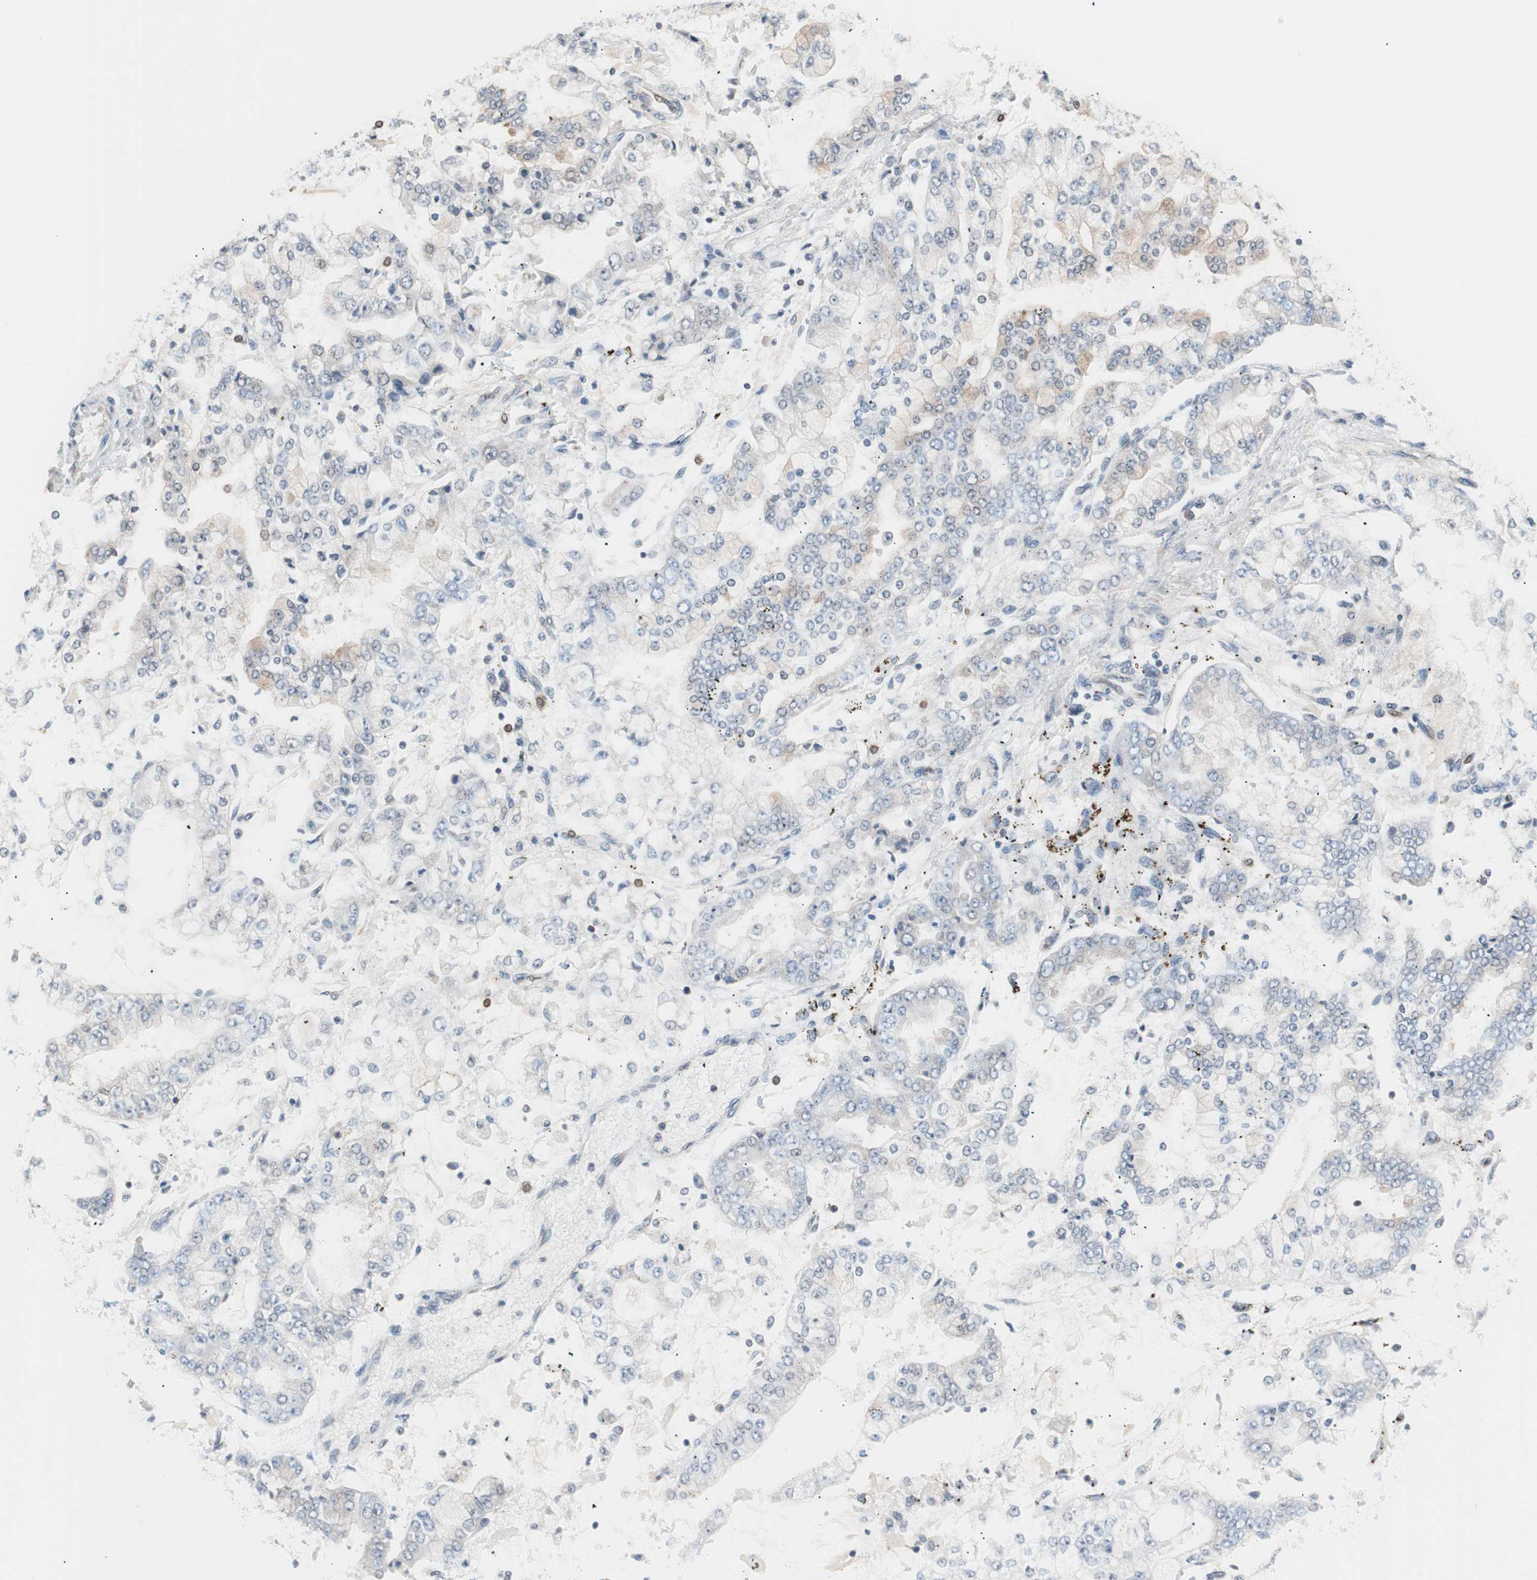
{"staining": {"intensity": "moderate", "quantity": "<25%", "location": "cytoplasmic/membranous"}, "tissue": "stomach cancer", "cell_type": "Tumor cells", "image_type": "cancer", "snomed": [{"axis": "morphology", "description": "Adenocarcinoma, NOS"}, {"axis": "topography", "description": "Stomach"}], "caption": "Moderate cytoplasmic/membranous positivity for a protein is seen in about <25% of tumor cells of stomach adenocarcinoma using immunohistochemistry (IHC).", "gene": "POLH", "patient": {"sex": "male", "age": 76}}